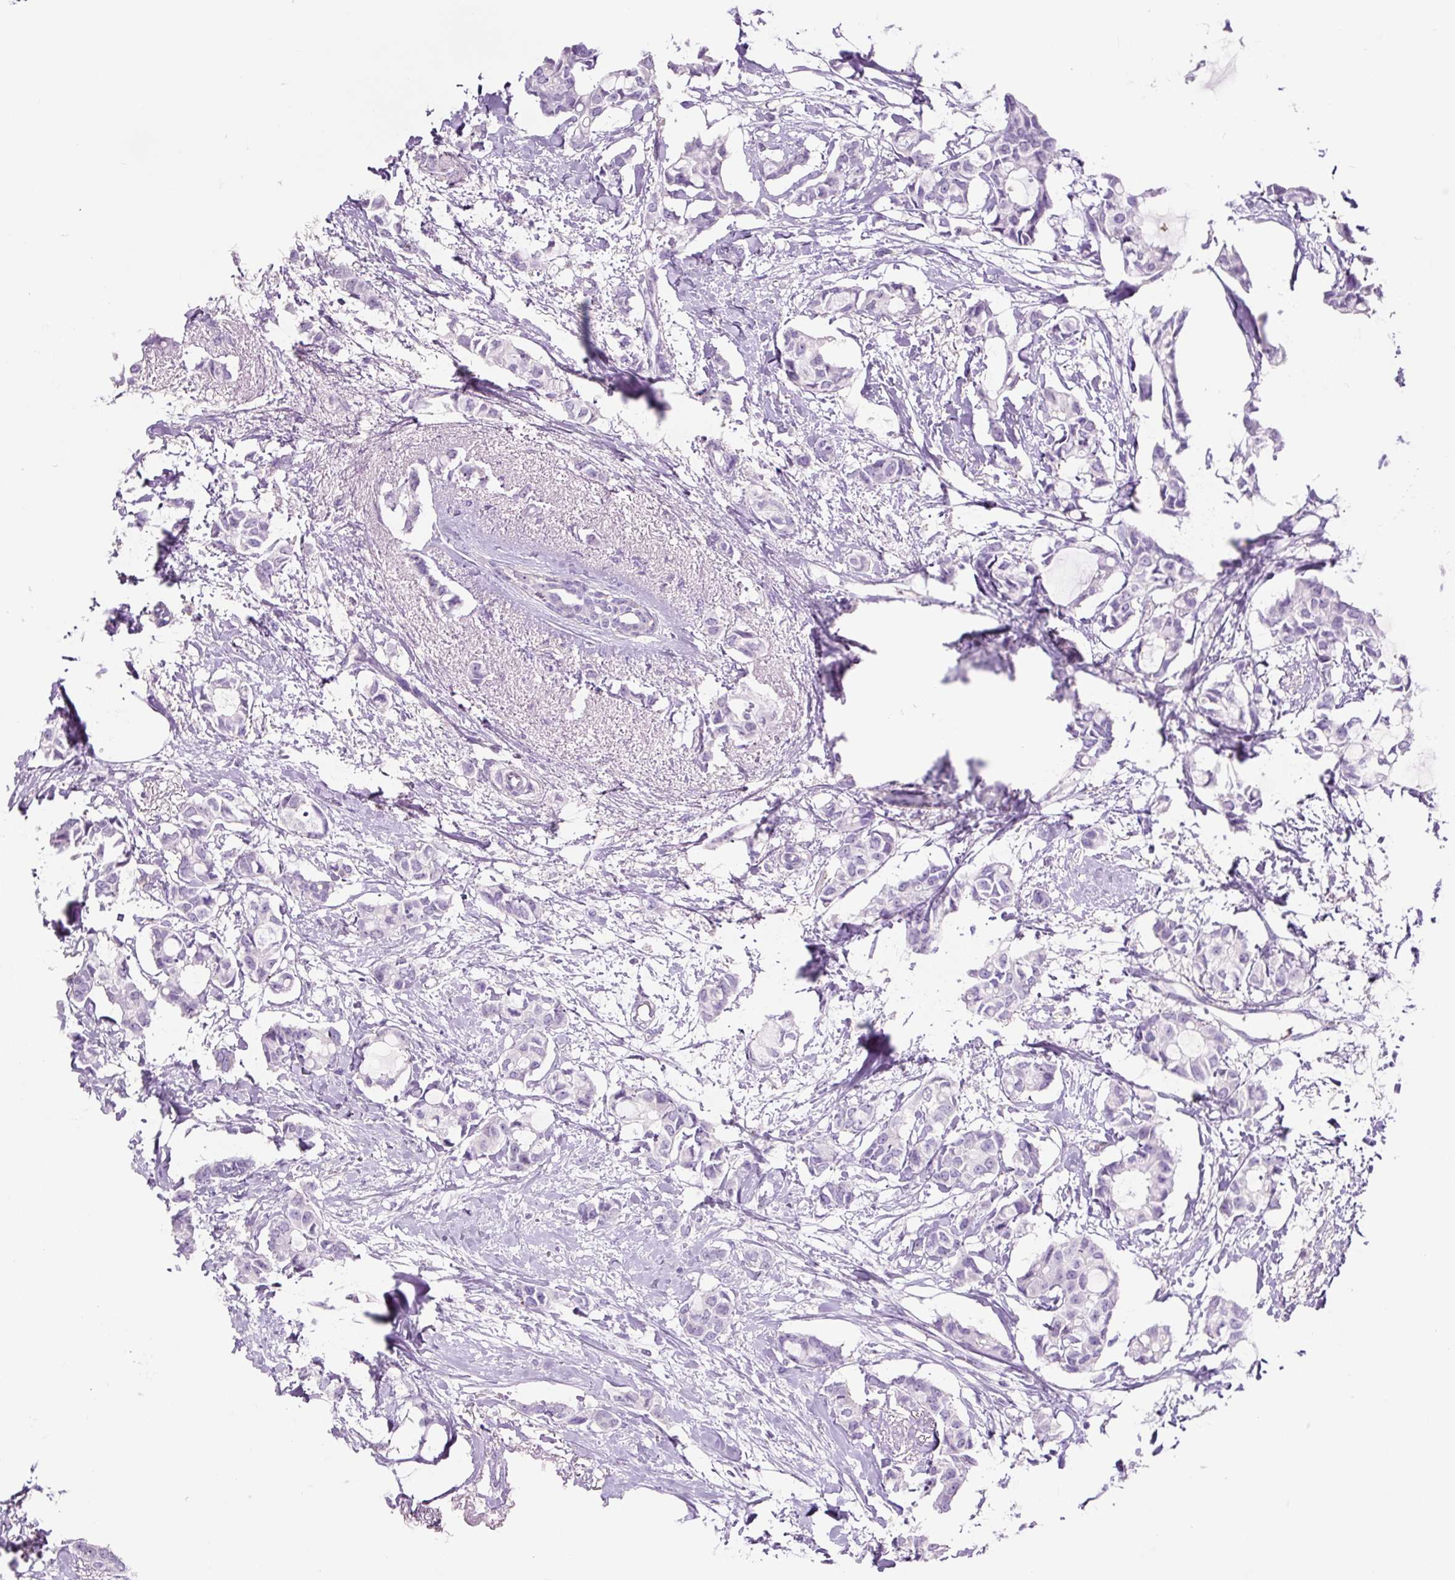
{"staining": {"intensity": "negative", "quantity": "none", "location": "none"}, "tissue": "breast cancer", "cell_type": "Tumor cells", "image_type": "cancer", "snomed": [{"axis": "morphology", "description": "Duct carcinoma"}, {"axis": "topography", "description": "Breast"}], "caption": "Immunohistochemistry (IHC) micrograph of neoplastic tissue: human infiltrating ductal carcinoma (breast) stained with DAB (3,3'-diaminobenzidine) demonstrates no significant protein expression in tumor cells. Nuclei are stained in blue.", "gene": "OR10A7", "patient": {"sex": "female", "age": 73}}